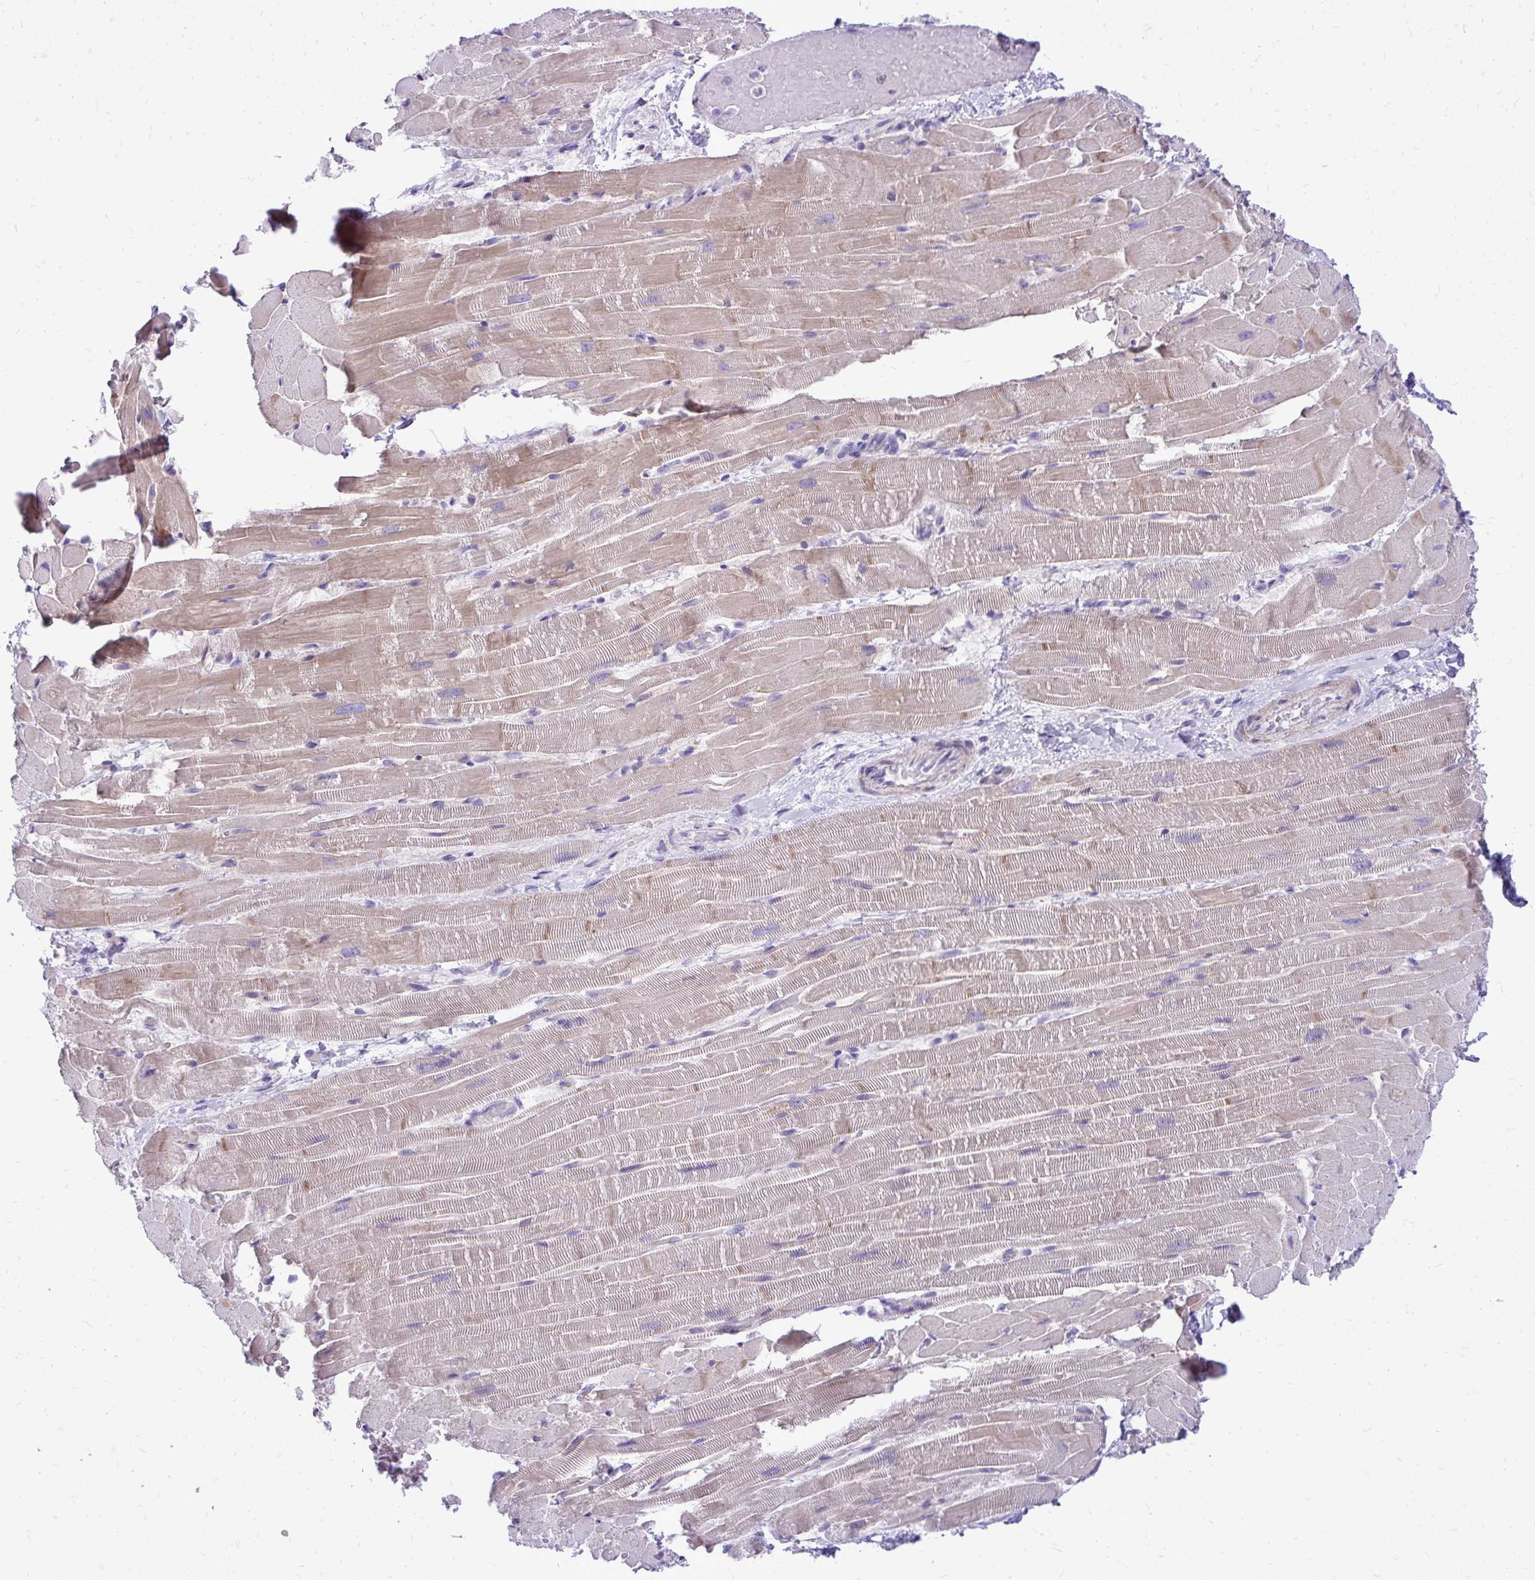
{"staining": {"intensity": "weak", "quantity": "25%-75%", "location": "cytoplasmic/membranous"}, "tissue": "heart muscle", "cell_type": "Cardiomyocytes", "image_type": "normal", "snomed": [{"axis": "morphology", "description": "Normal tissue, NOS"}, {"axis": "topography", "description": "Heart"}], "caption": "Benign heart muscle exhibits weak cytoplasmic/membranous expression in about 25%-75% of cardiomyocytes.", "gene": "PELI3", "patient": {"sex": "male", "age": 37}}